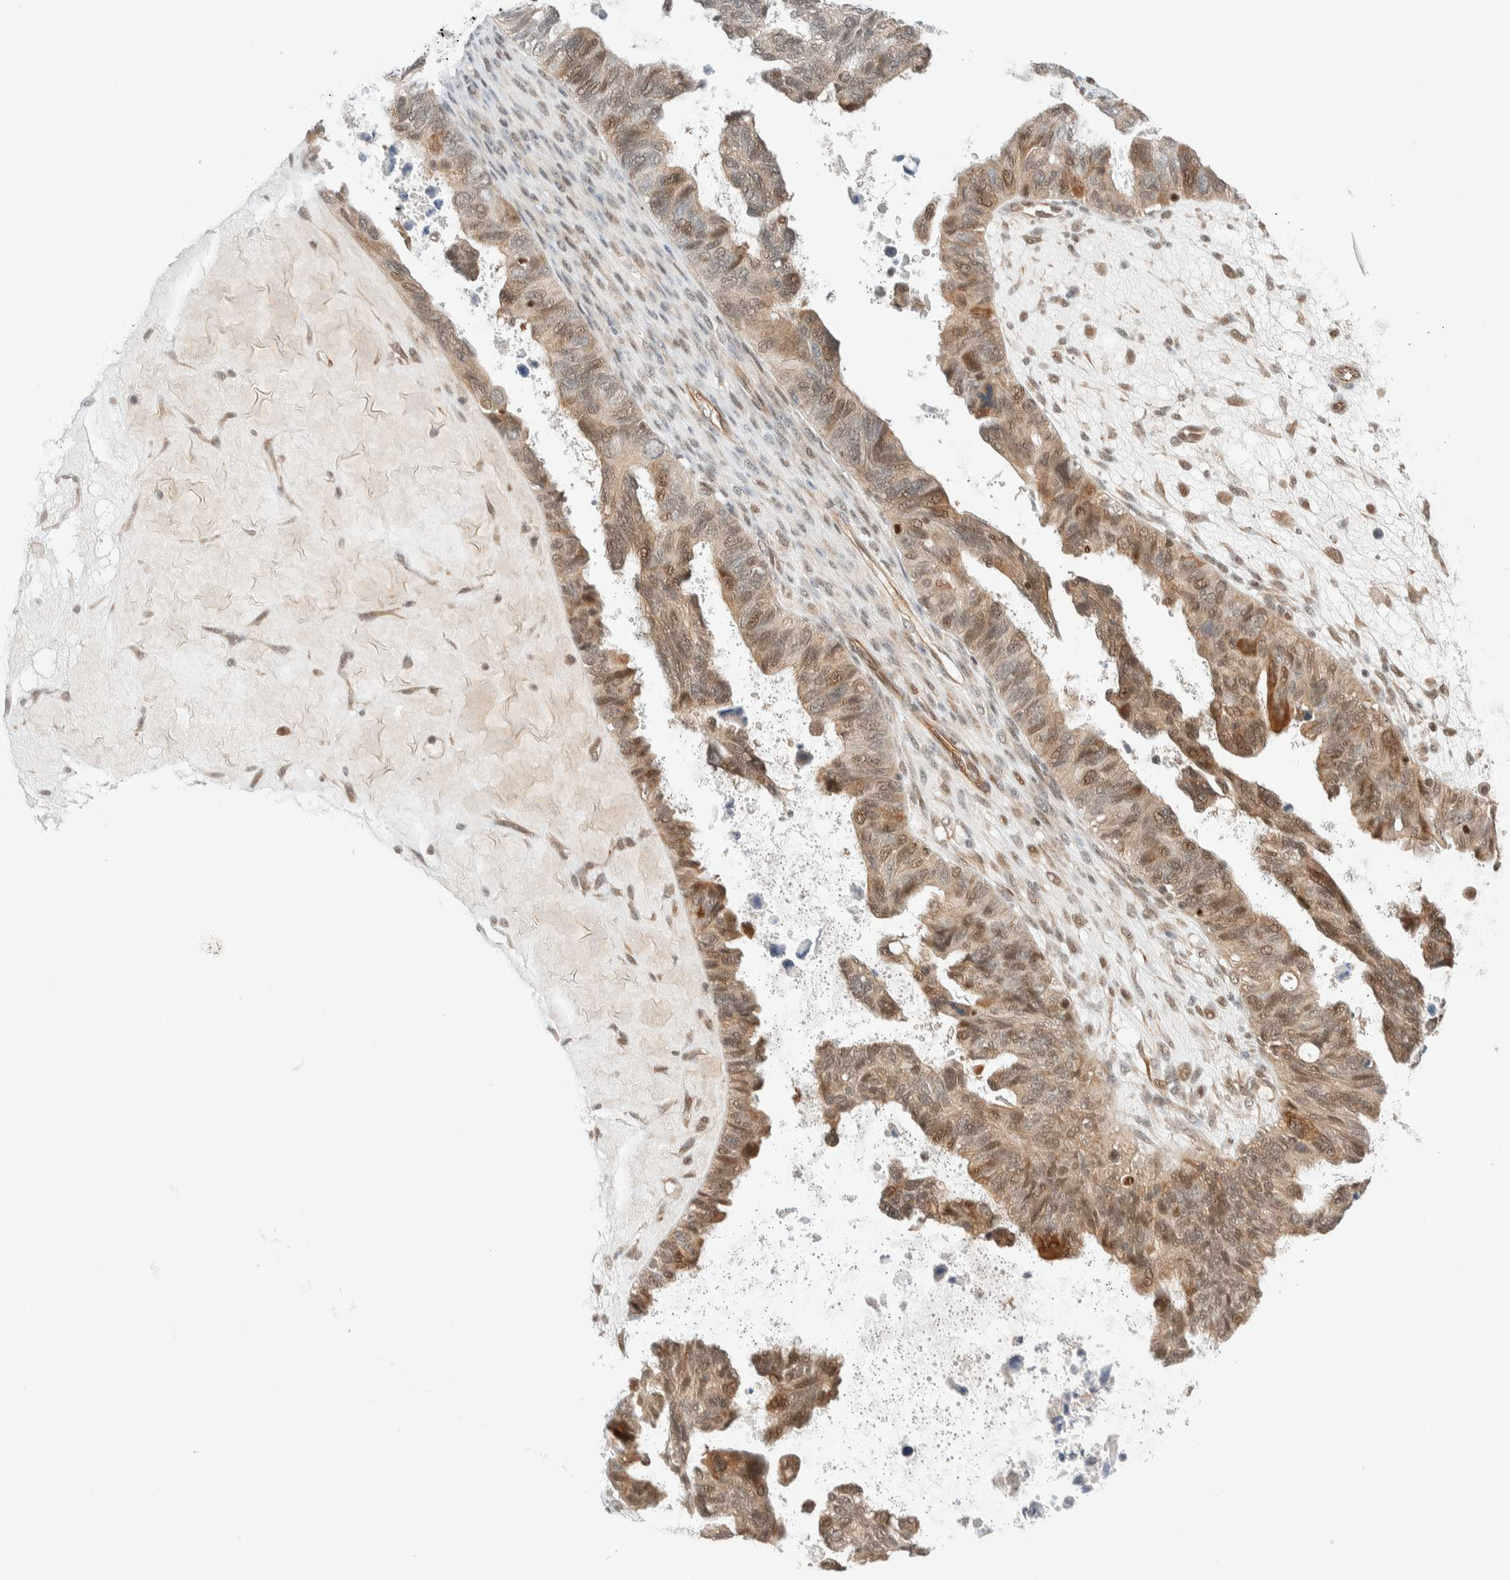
{"staining": {"intensity": "weak", "quantity": ">75%", "location": "cytoplasmic/membranous,nuclear"}, "tissue": "ovarian cancer", "cell_type": "Tumor cells", "image_type": "cancer", "snomed": [{"axis": "morphology", "description": "Cystadenocarcinoma, serous, NOS"}, {"axis": "topography", "description": "Ovary"}], "caption": "There is low levels of weak cytoplasmic/membranous and nuclear positivity in tumor cells of ovarian cancer (serous cystadenocarcinoma), as demonstrated by immunohistochemical staining (brown color).", "gene": "C8orf76", "patient": {"sex": "female", "age": 79}}